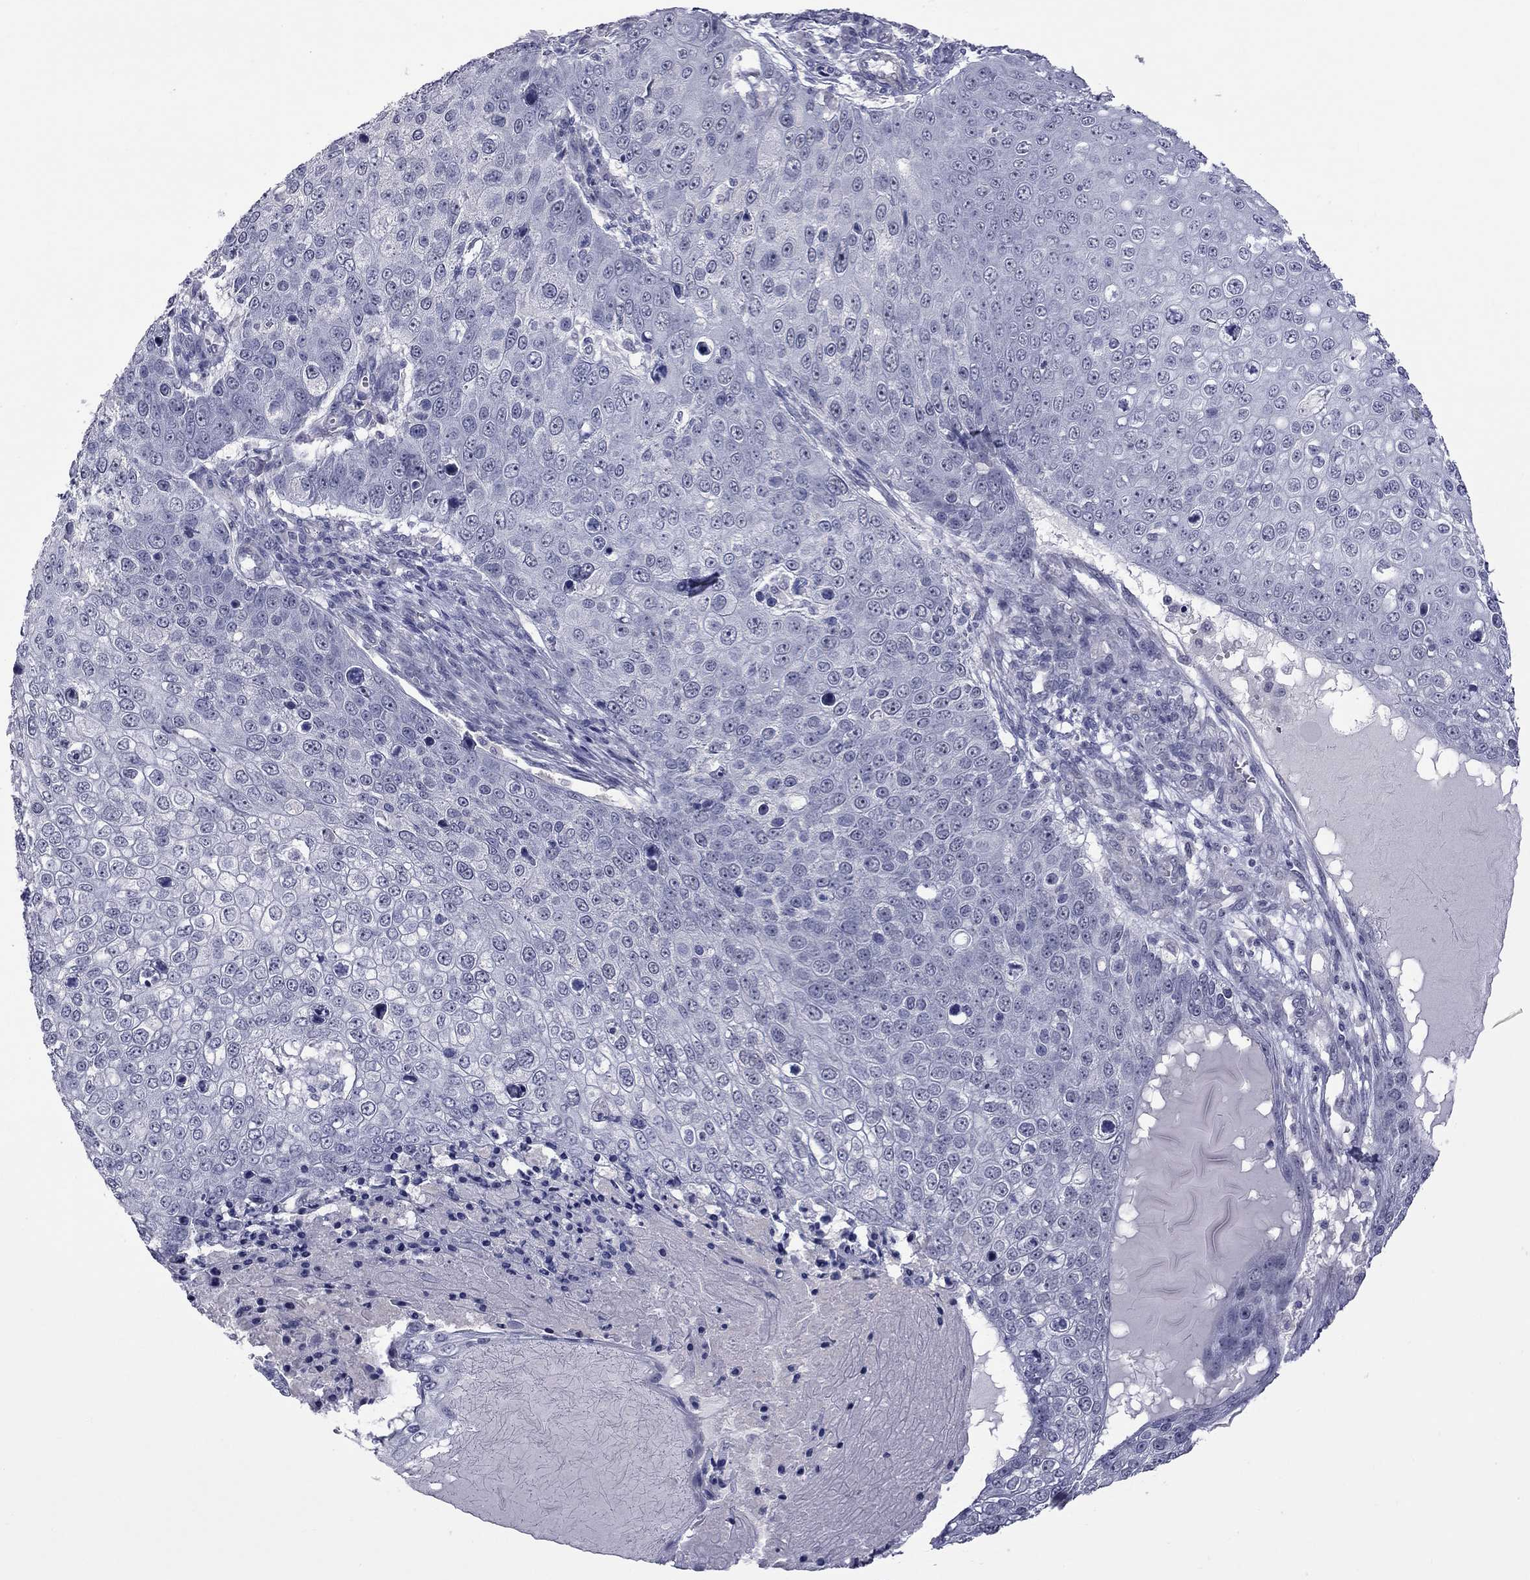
{"staining": {"intensity": "negative", "quantity": "none", "location": "none"}, "tissue": "skin cancer", "cell_type": "Tumor cells", "image_type": "cancer", "snomed": [{"axis": "morphology", "description": "Squamous cell carcinoma, NOS"}, {"axis": "topography", "description": "Skin"}], "caption": "DAB immunohistochemical staining of human skin squamous cell carcinoma exhibits no significant staining in tumor cells. (DAB immunohistochemistry, high magnification).", "gene": "GSG1L", "patient": {"sex": "male", "age": 71}}